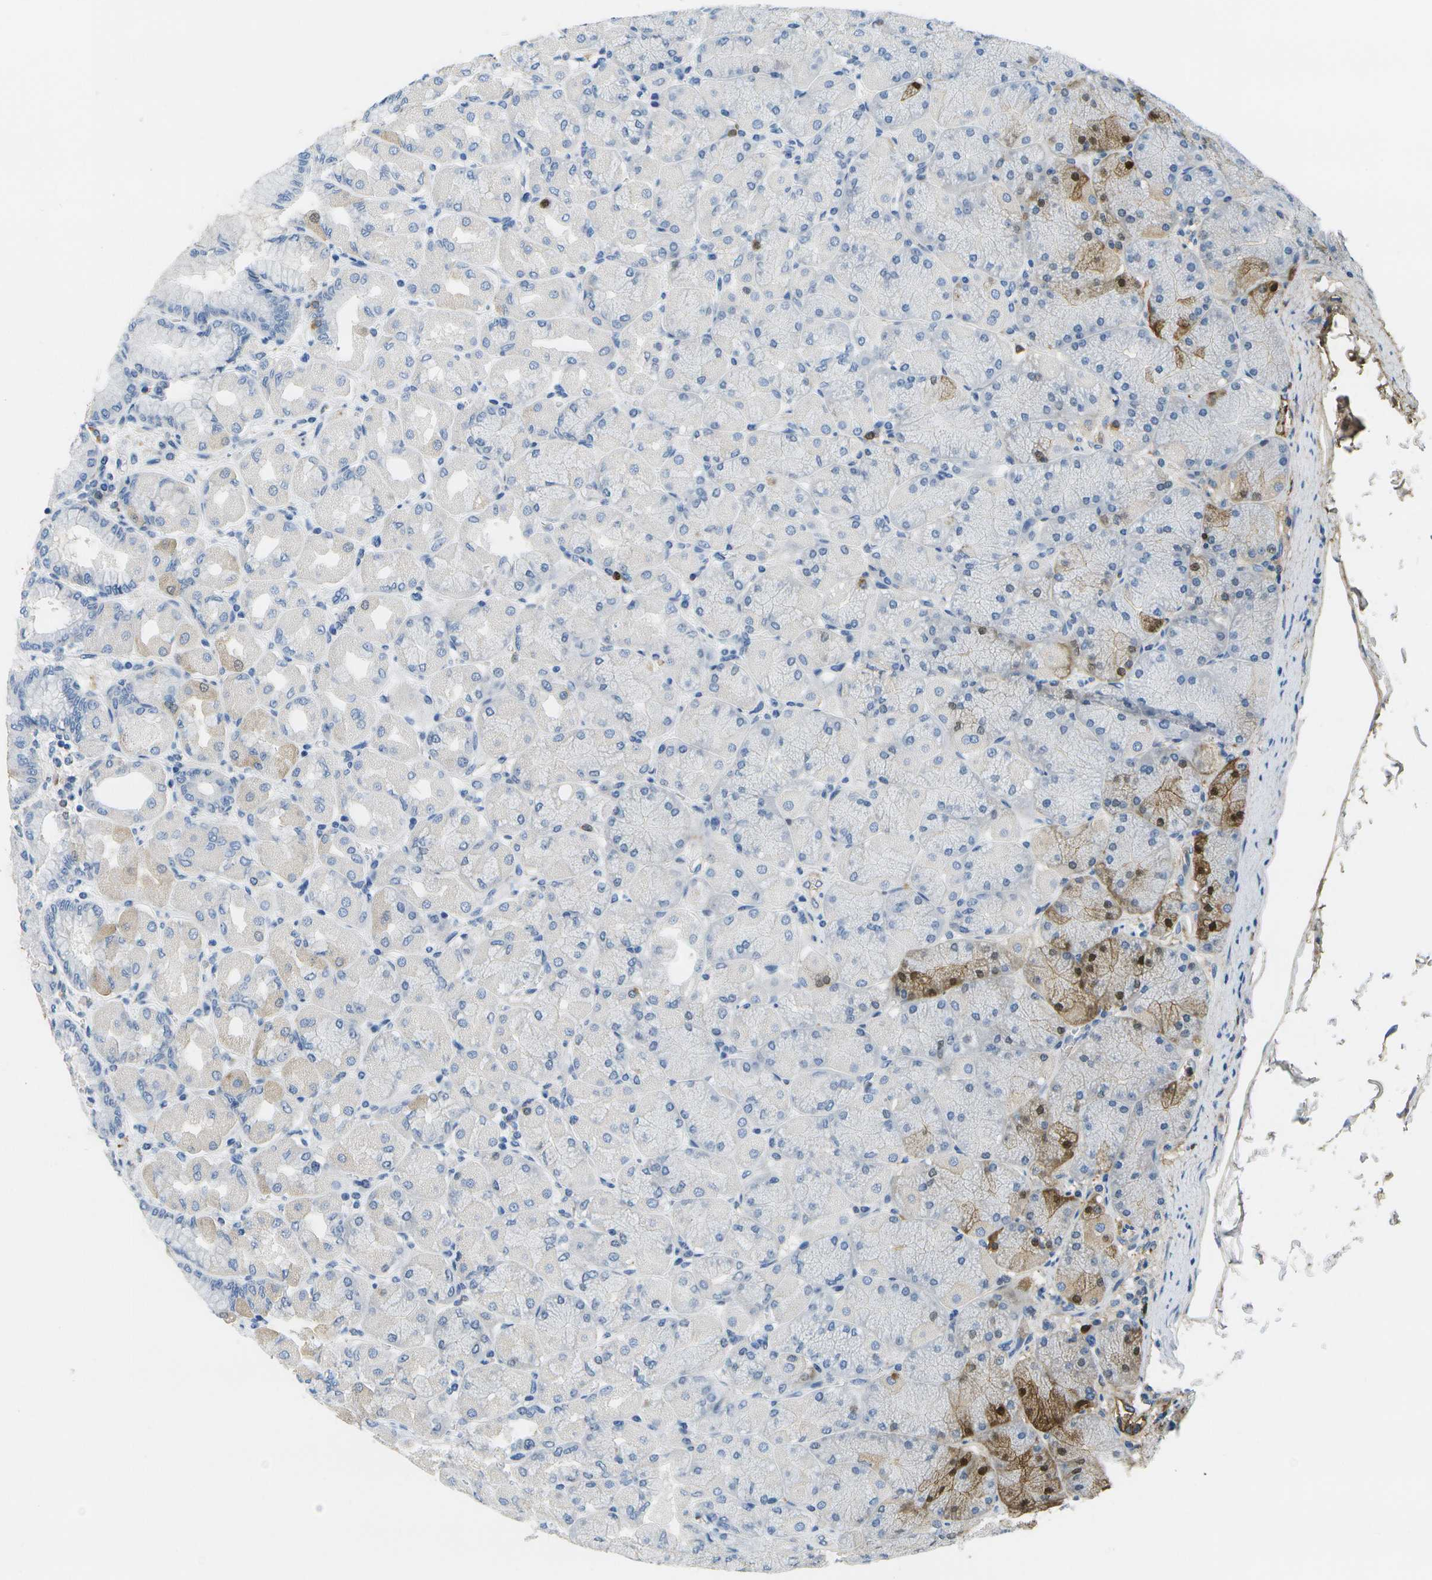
{"staining": {"intensity": "strong", "quantity": "<25%", "location": "cytoplasmic/membranous,nuclear"}, "tissue": "stomach", "cell_type": "Glandular cells", "image_type": "normal", "snomed": [{"axis": "morphology", "description": "Normal tissue, NOS"}, {"axis": "topography", "description": "Stomach, upper"}], "caption": "This histopathology image demonstrates normal stomach stained with immunohistochemistry to label a protein in brown. The cytoplasmic/membranous,nuclear of glandular cells show strong positivity for the protein. Nuclei are counter-stained blue.", "gene": "SERPINA1", "patient": {"sex": "female", "age": 56}}